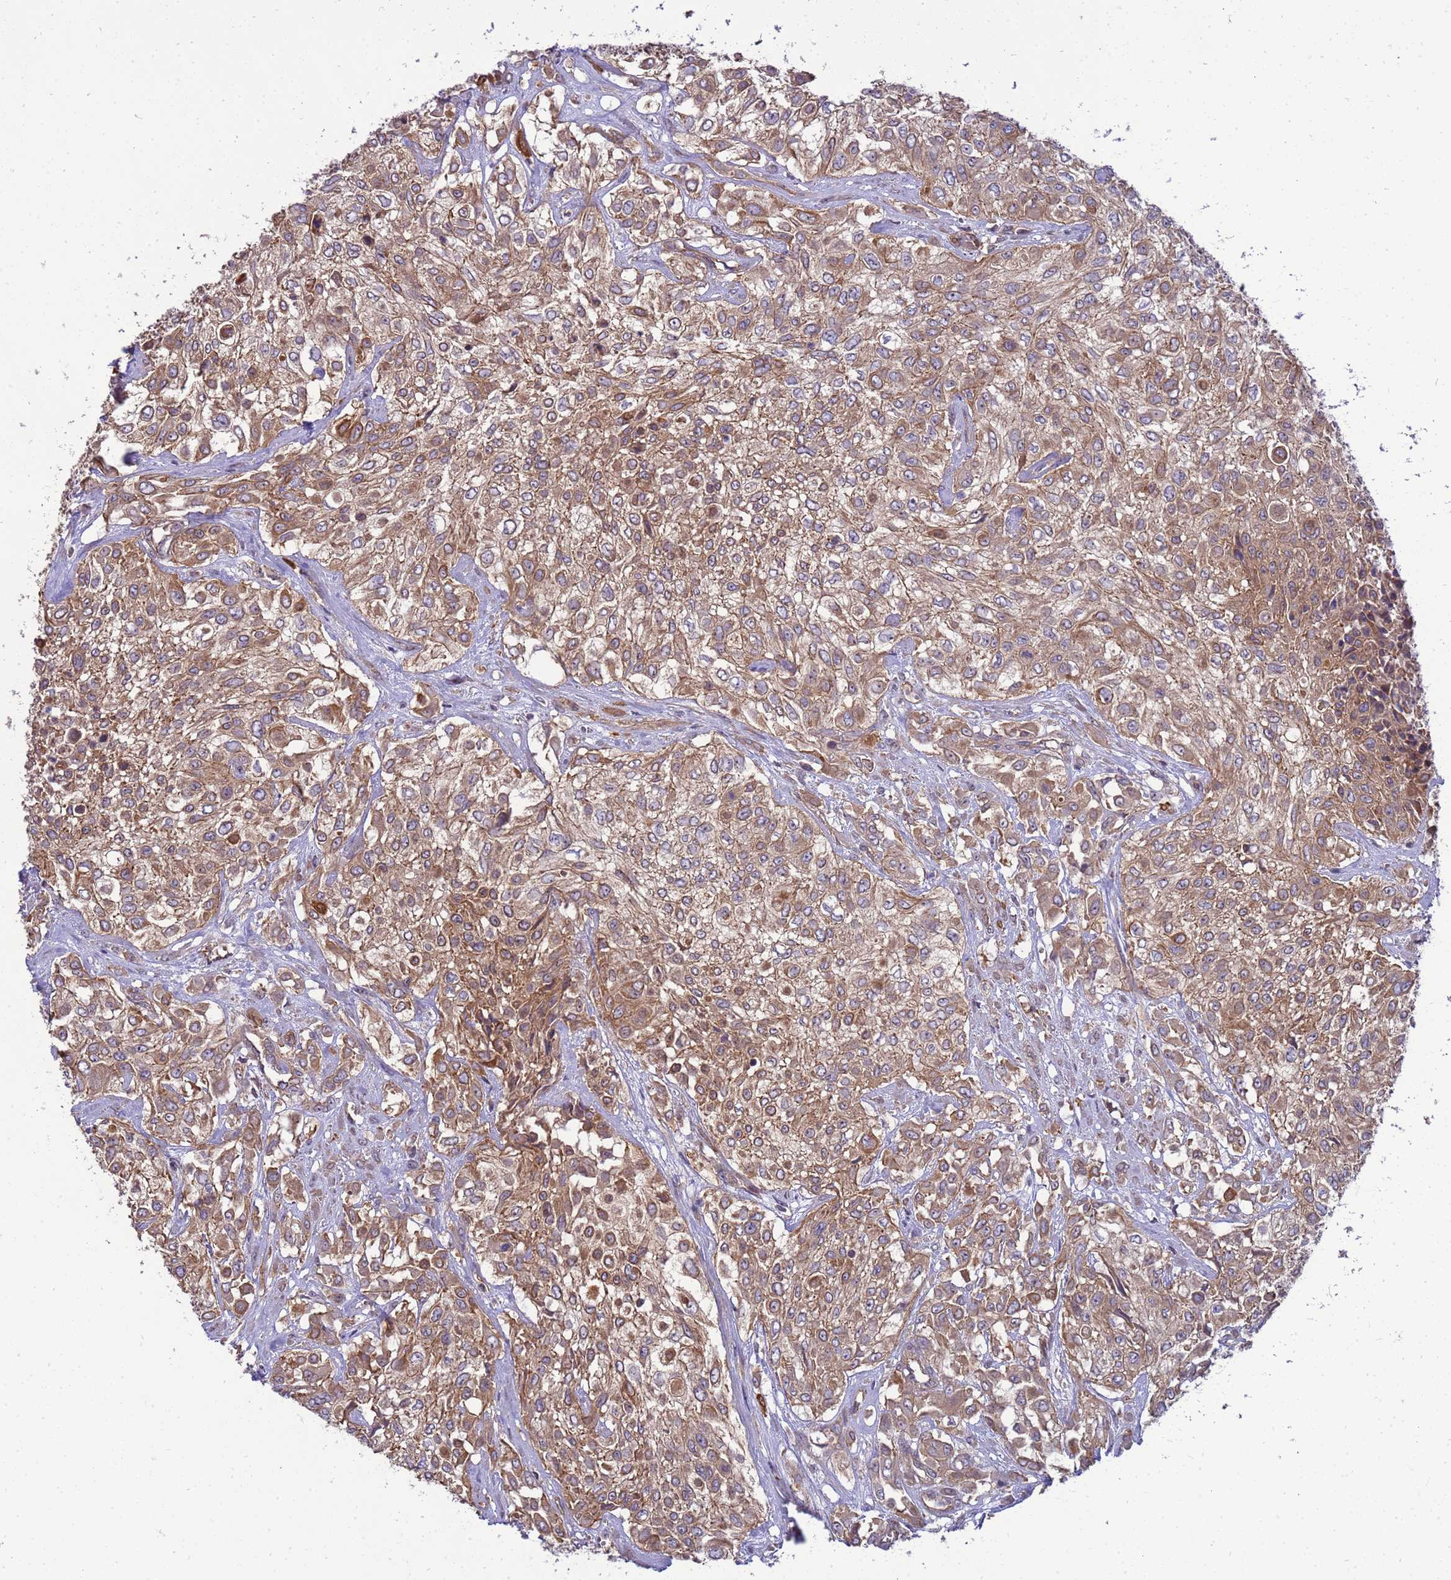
{"staining": {"intensity": "moderate", "quantity": ">75%", "location": "cytoplasmic/membranous"}, "tissue": "urothelial cancer", "cell_type": "Tumor cells", "image_type": "cancer", "snomed": [{"axis": "morphology", "description": "Urothelial carcinoma, High grade"}, {"axis": "topography", "description": "Urinary bladder"}], "caption": "High-power microscopy captured an IHC image of urothelial cancer, revealing moderate cytoplasmic/membranous expression in approximately >75% of tumor cells.", "gene": "SMCO3", "patient": {"sex": "male", "age": 57}}